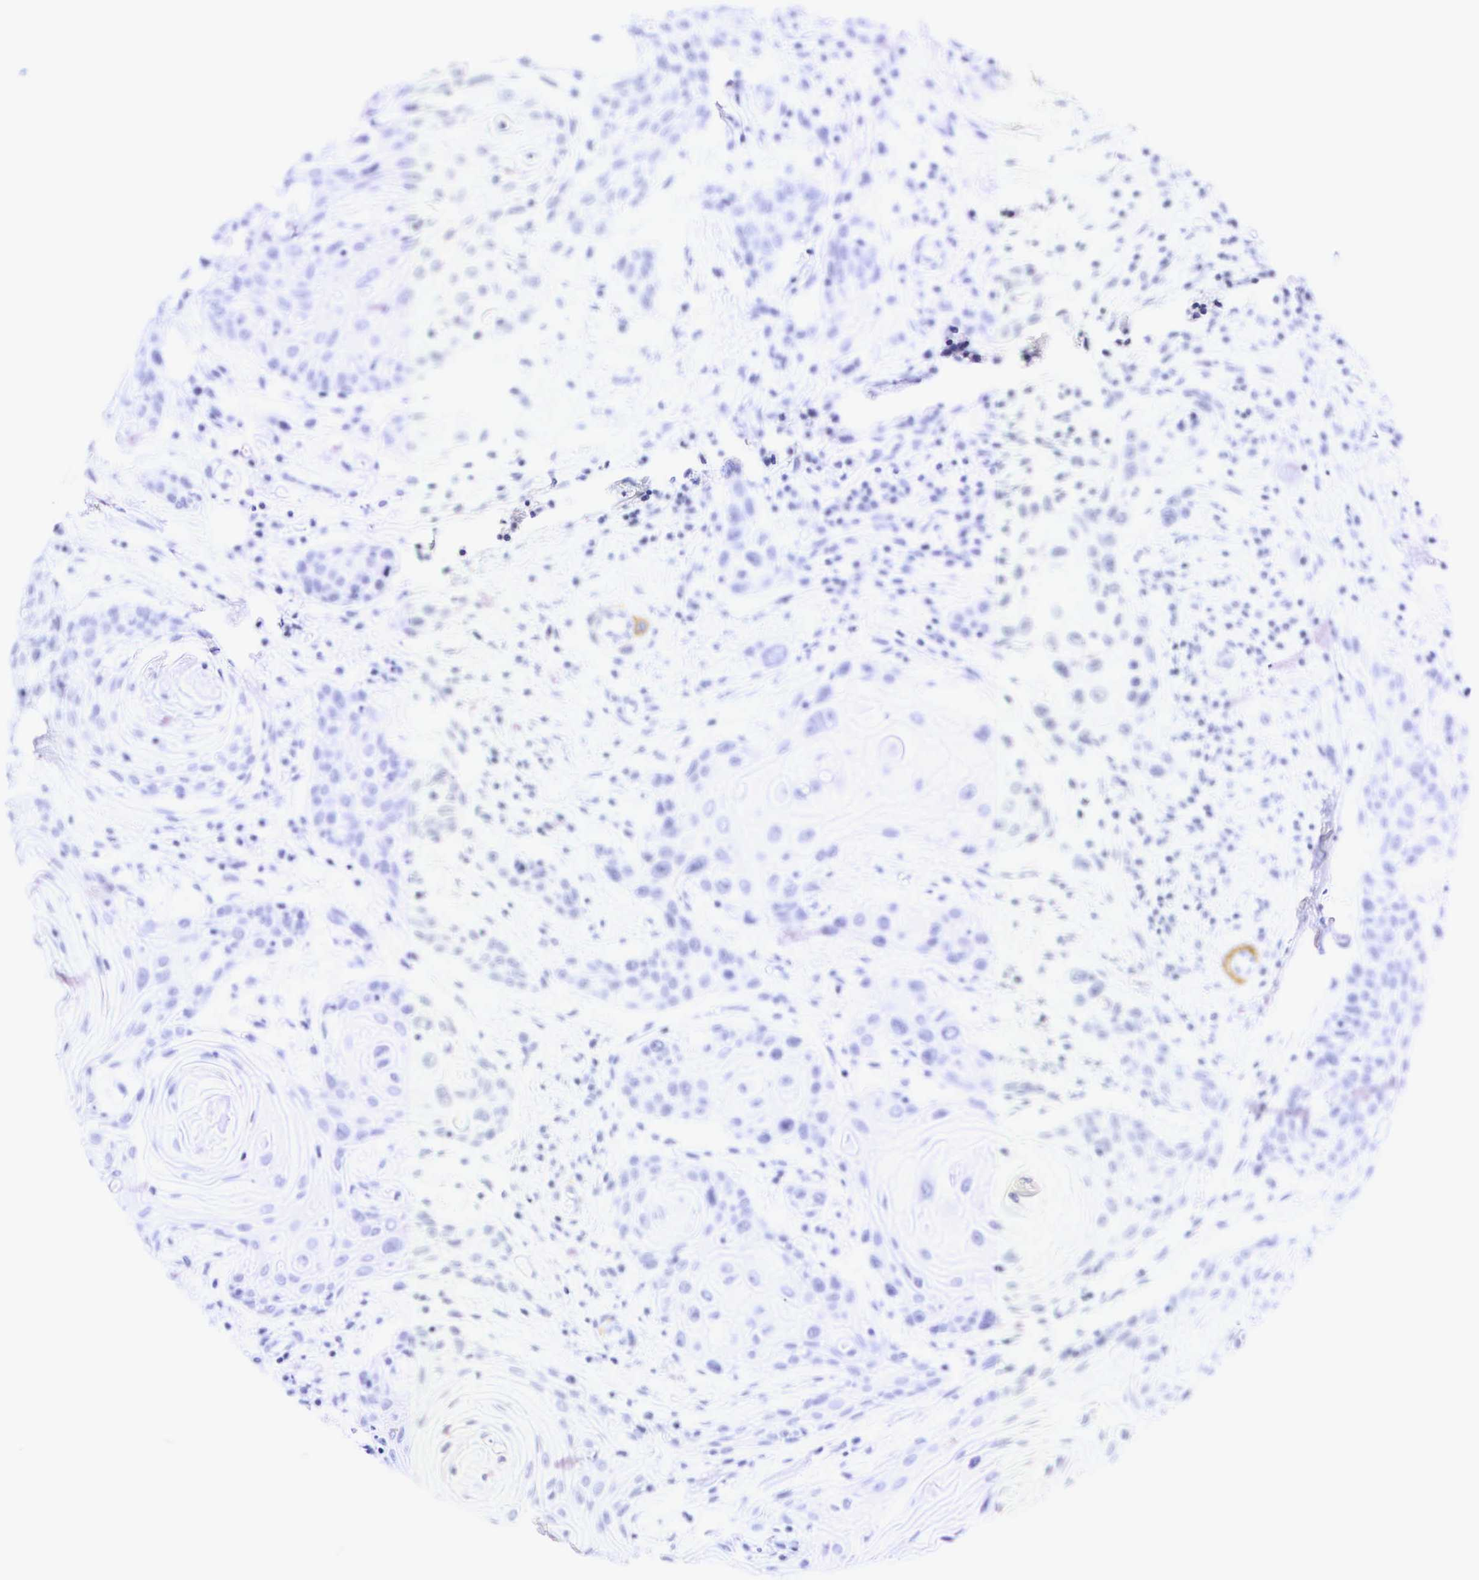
{"staining": {"intensity": "negative", "quantity": "none", "location": "none"}, "tissue": "head and neck cancer", "cell_type": "Tumor cells", "image_type": "cancer", "snomed": [{"axis": "morphology", "description": "Squamous cell carcinoma, NOS"}, {"axis": "morphology", "description": "Squamous cell carcinoma, metastatic, NOS"}, {"axis": "topography", "description": "Lymph node"}, {"axis": "topography", "description": "Salivary gland"}, {"axis": "topography", "description": "Head-Neck"}], "caption": "High magnification brightfield microscopy of head and neck metastatic squamous cell carcinoma stained with DAB (brown) and counterstained with hematoxylin (blue): tumor cells show no significant expression.", "gene": "CALD1", "patient": {"sex": "female", "age": 74}}